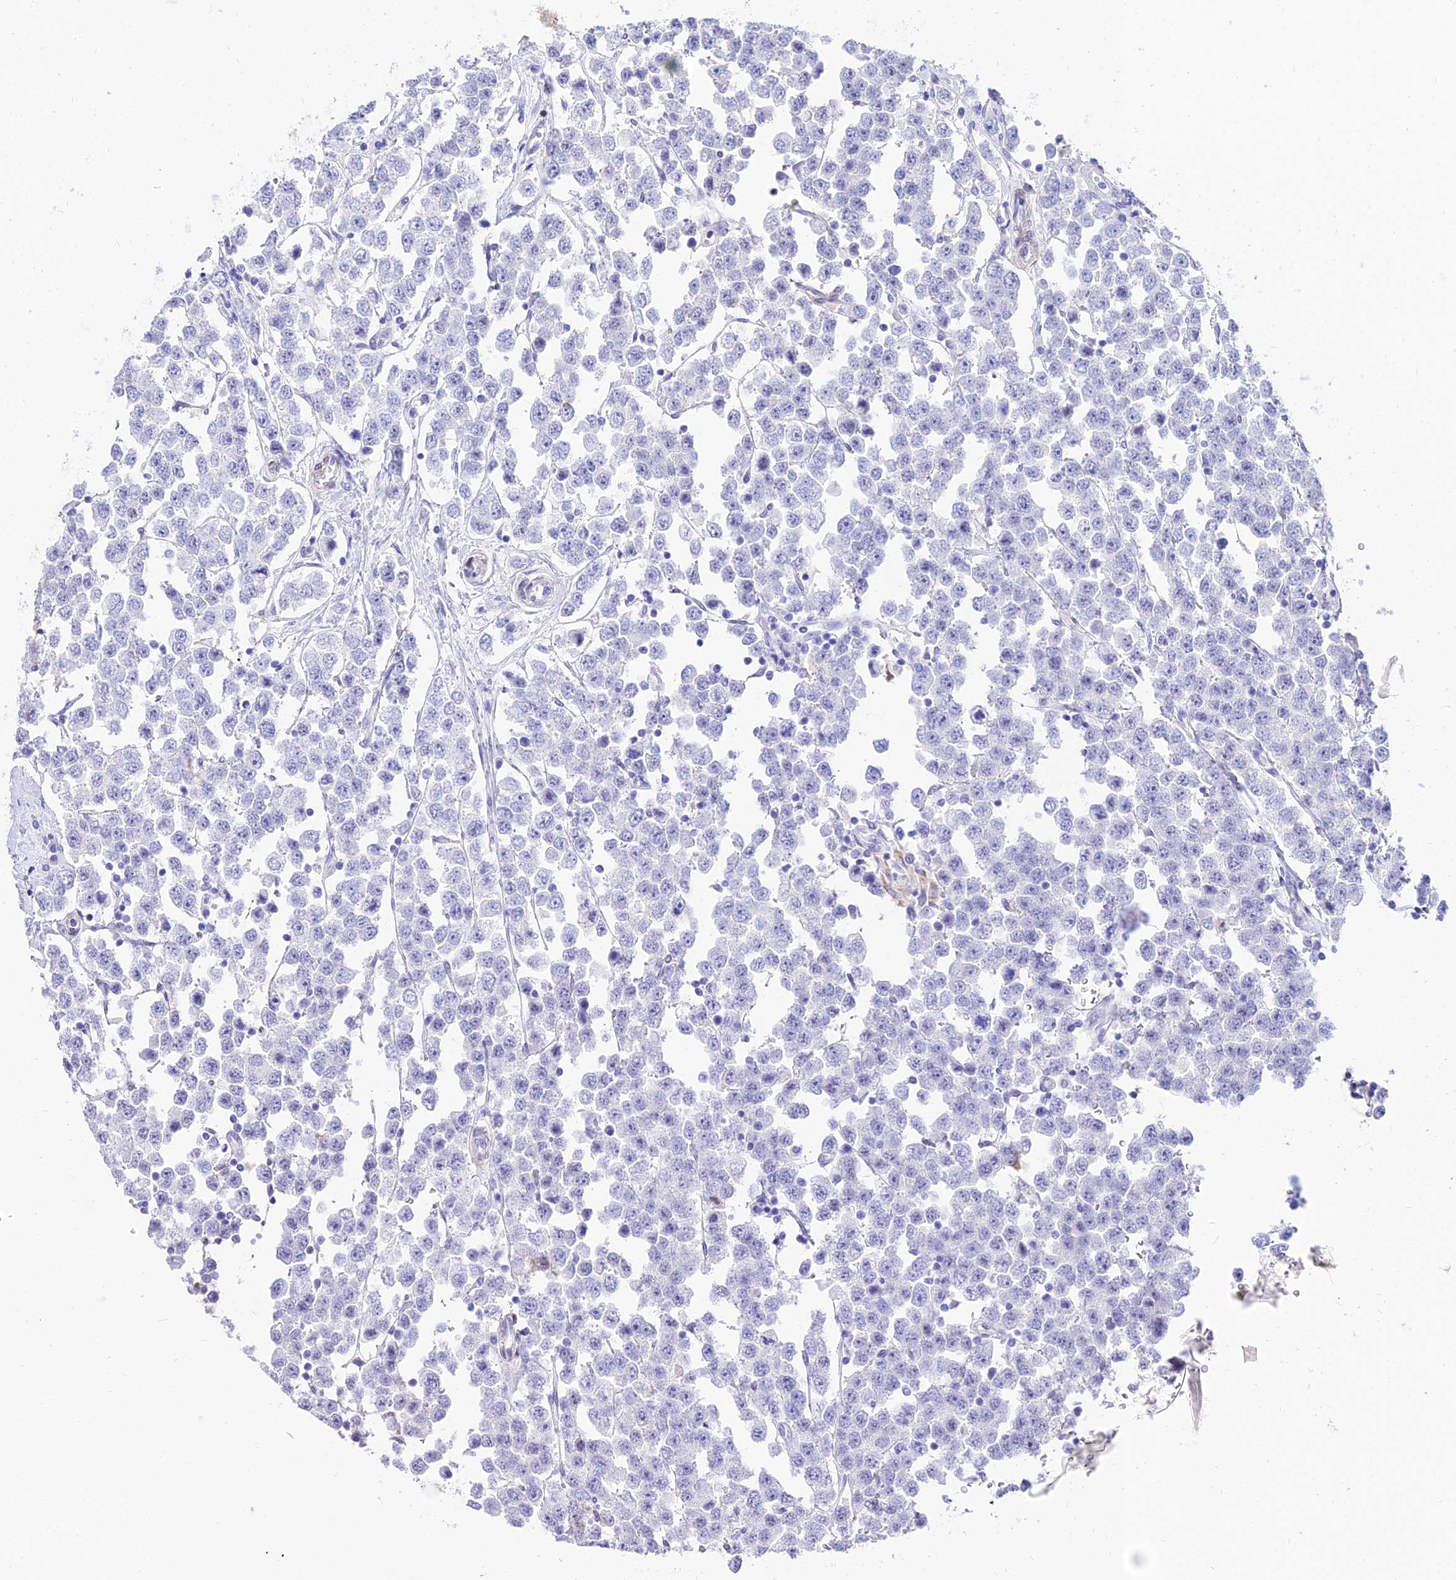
{"staining": {"intensity": "negative", "quantity": "none", "location": "none"}, "tissue": "testis cancer", "cell_type": "Tumor cells", "image_type": "cancer", "snomed": [{"axis": "morphology", "description": "Seminoma, NOS"}, {"axis": "topography", "description": "Testis"}], "caption": "Immunohistochemistry photomicrograph of neoplastic tissue: human seminoma (testis) stained with DAB (3,3'-diaminobenzidine) shows no significant protein staining in tumor cells.", "gene": "TAC3", "patient": {"sex": "male", "age": 28}}